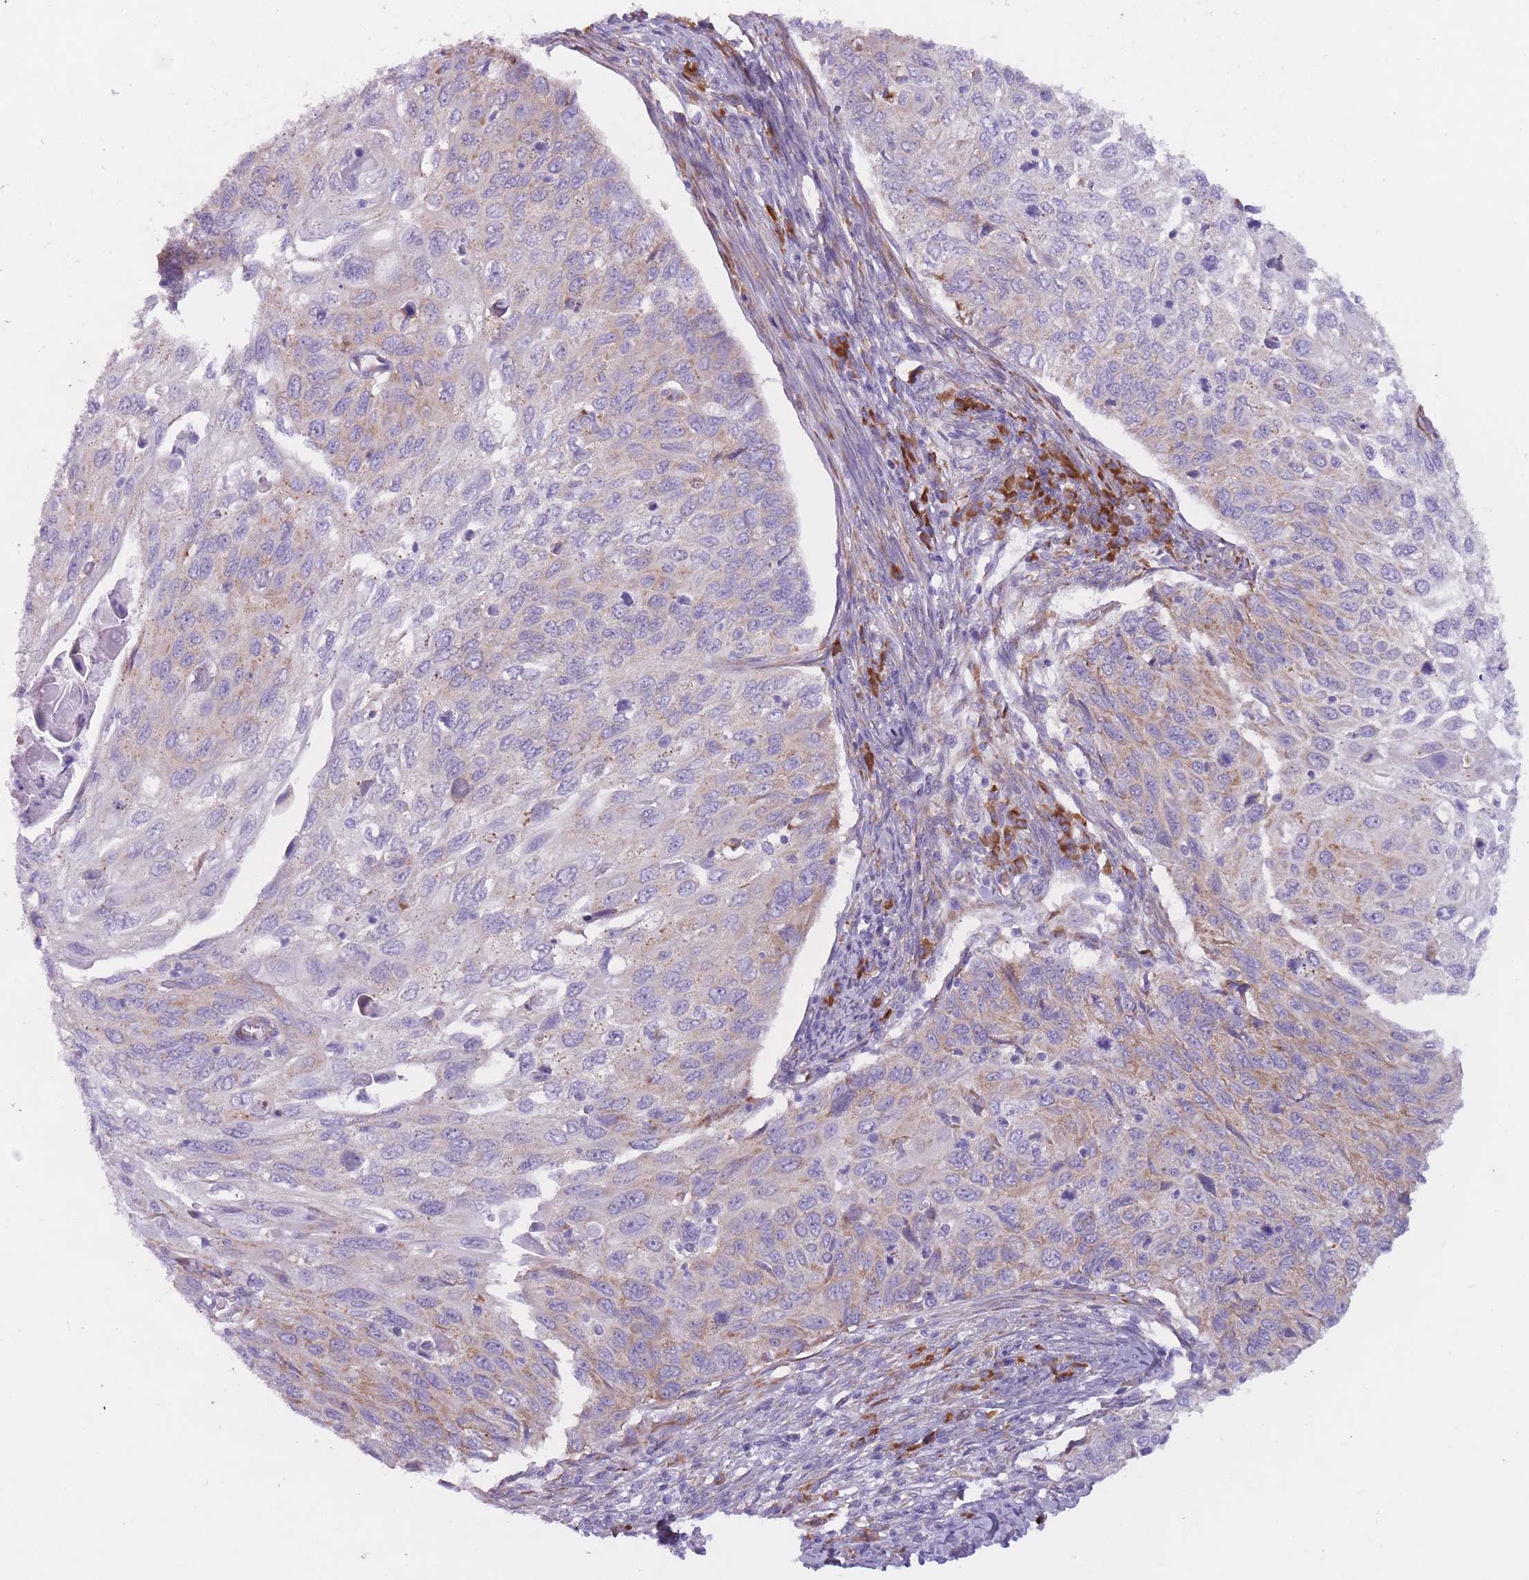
{"staining": {"intensity": "weak", "quantity": "25%-75%", "location": "cytoplasmic/membranous"}, "tissue": "cervical cancer", "cell_type": "Tumor cells", "image_type": "cancer", "snomed": [{"axis": "morphology", "description": "Squamous cell carcinoma, NOS"}, {"axis": "topography", "description": "Cervix"}], "caption": "Cervical cancer (squamous cell carcinoma) stained with a brown dye shows weak cytoplasmic/membranous positive positivity in approximately 25%-75% of tumor cells.", "gene": "RPL18", "patient": {"sex": "female", "age": 70}}